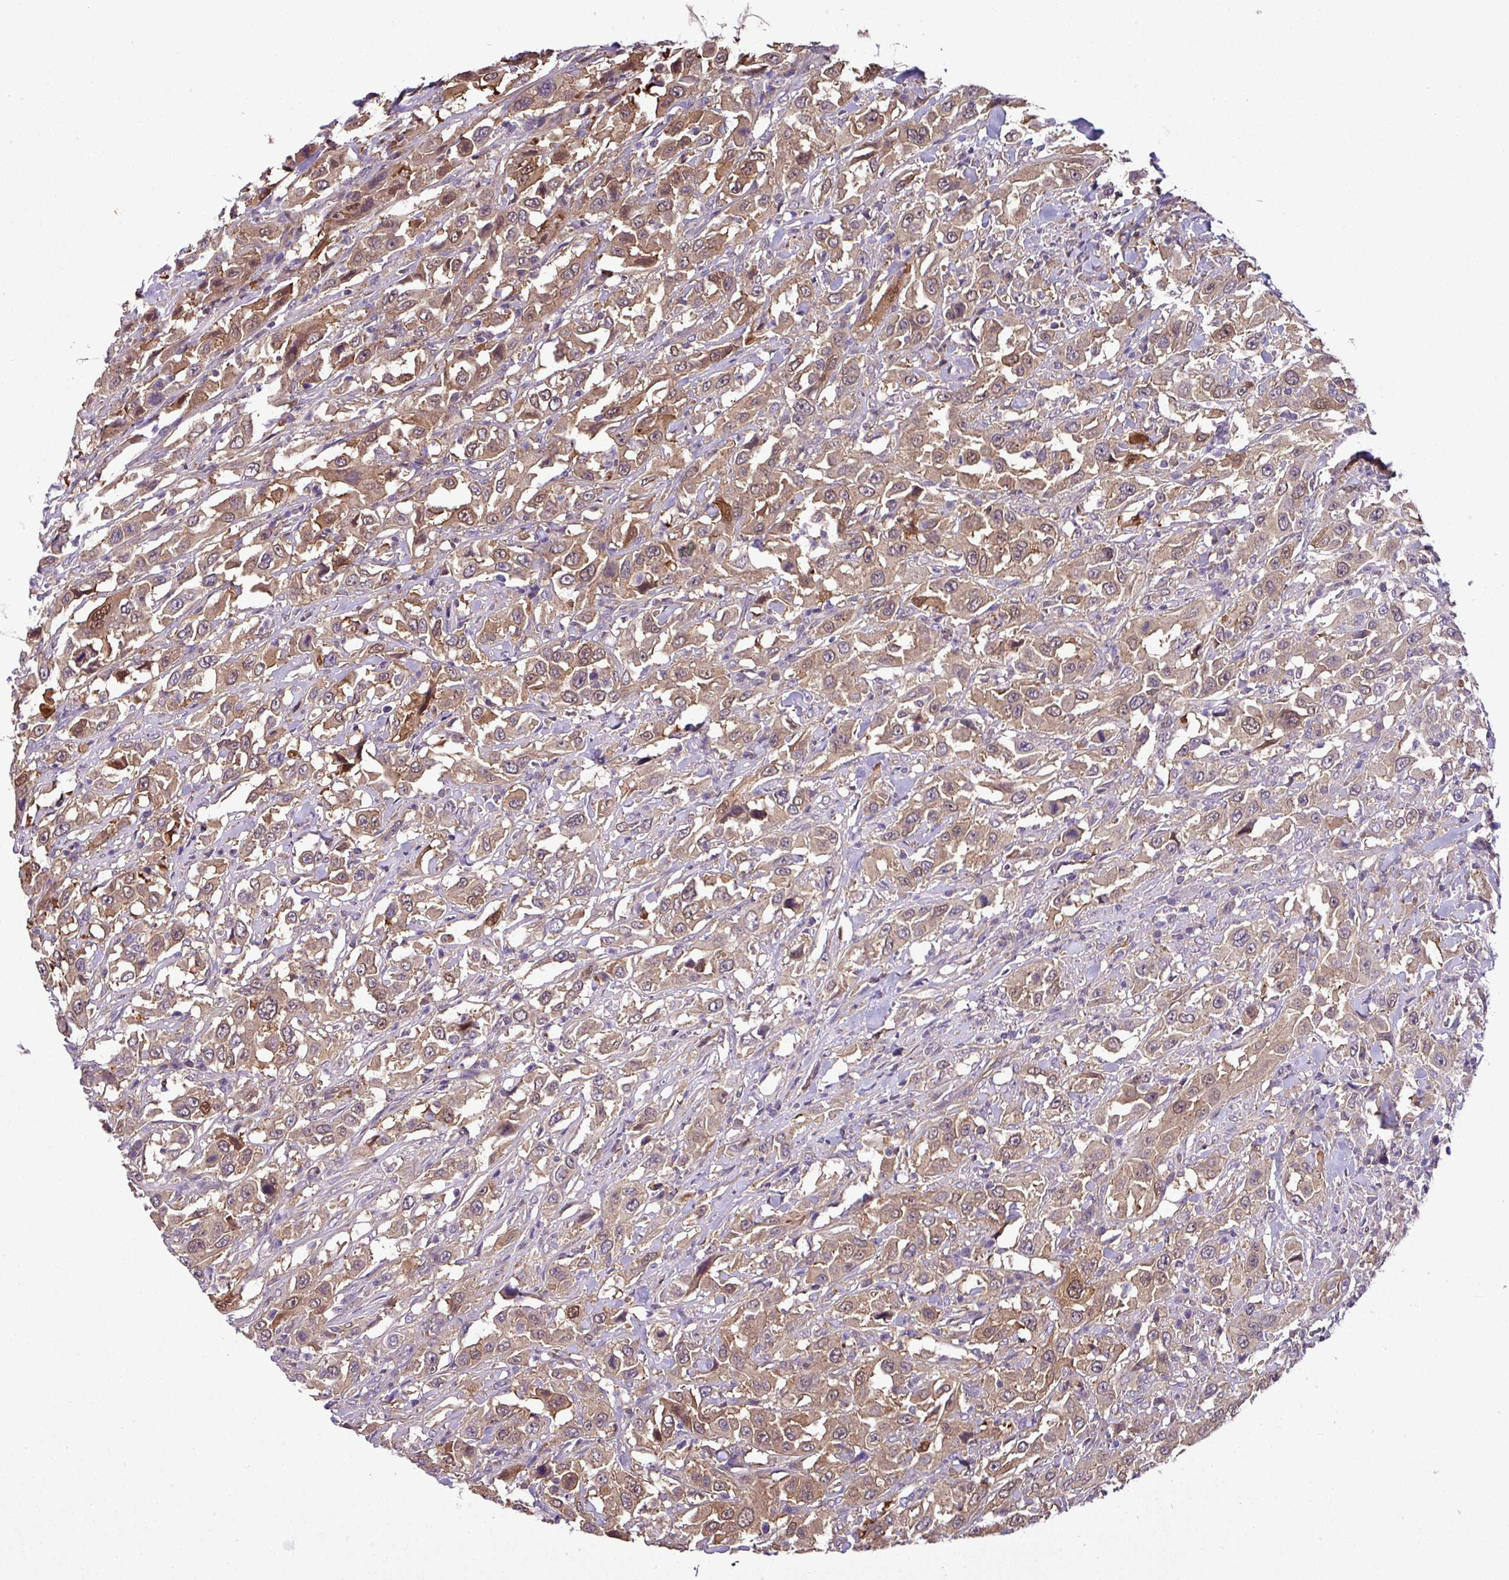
{"staining": {"intensity": "moderate", "quantity": ">75%", "location": "cytoplasmic/membranous,nuclear"}, "tissue": "urothelial cancer", "cell_type": "Tumor cells", "image_type": "cancer", "snomed": [{"axis": "morphology", "description": "Urothelial carcinoma, High grade"}, {"axis": "topography", "description": "Urinary bladder"}], "caption": "High-grade urothelial carcinoma stained with a protein marker demonstrates moderate staining in tumor cells.", "gene": "SLC23A2", "patient": {"sex": "male", "age": 61}}